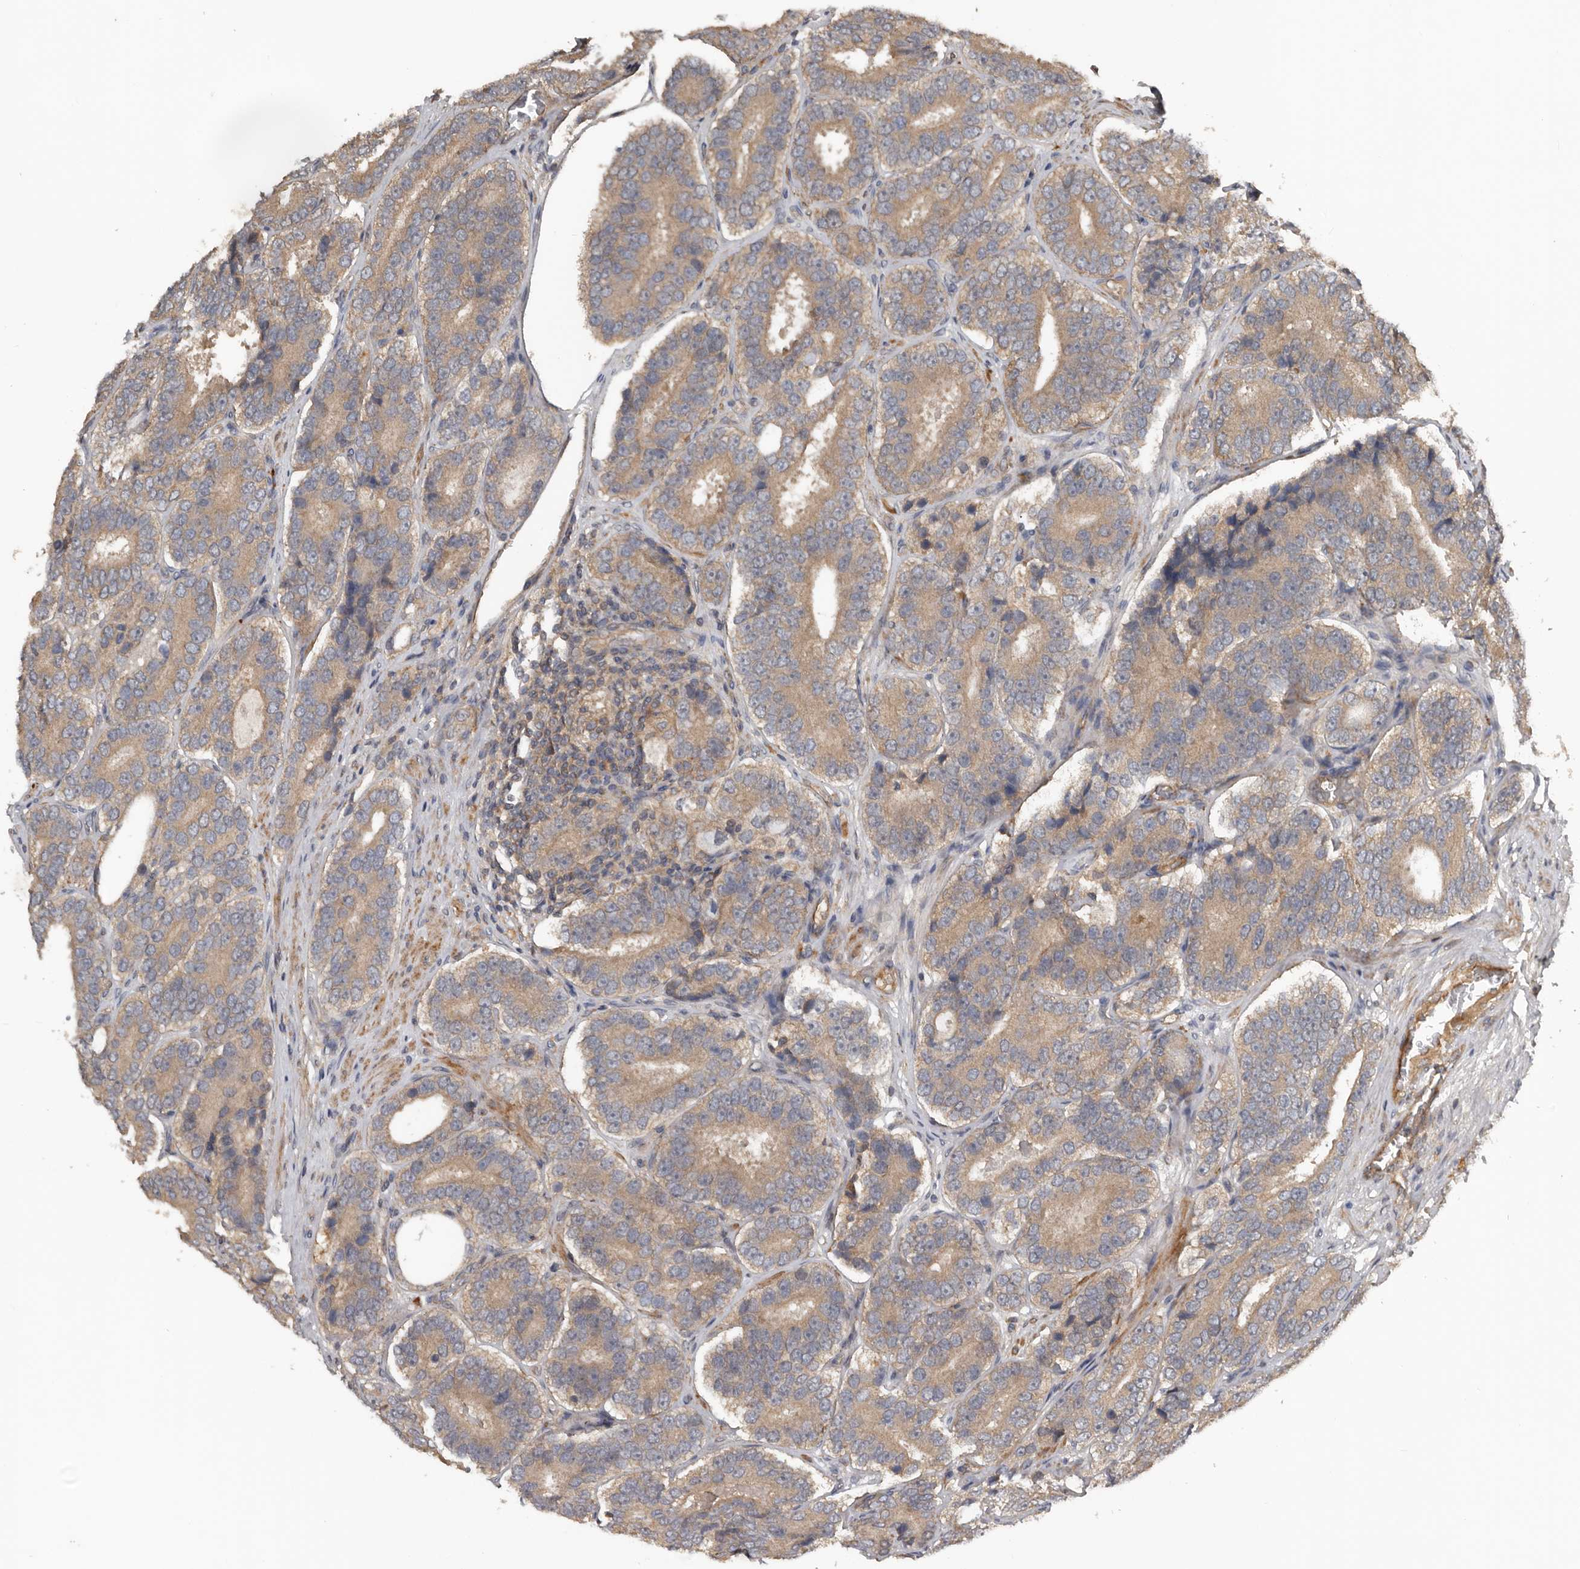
{"staining": {"intensity": "weak", "quantity": ">75%", "location": "cytoplasmic/membranous"}, "tissue": "prostate cancer", "cell_type": "Tumor cells", "image_type": "cancer", "snomed": [{"axis": "morphology", "description": "Adenocarcinoma, High grade"}, {"axis": "topography", "description": "Prostate"}], "caption": "Protein staining displays weak cytoplasmic/membranous positivity in approximately >75% of tumor cells in prostate cancer.", "gene": "DNAJB4", "patient": {"sex": "male", "age": 56}}